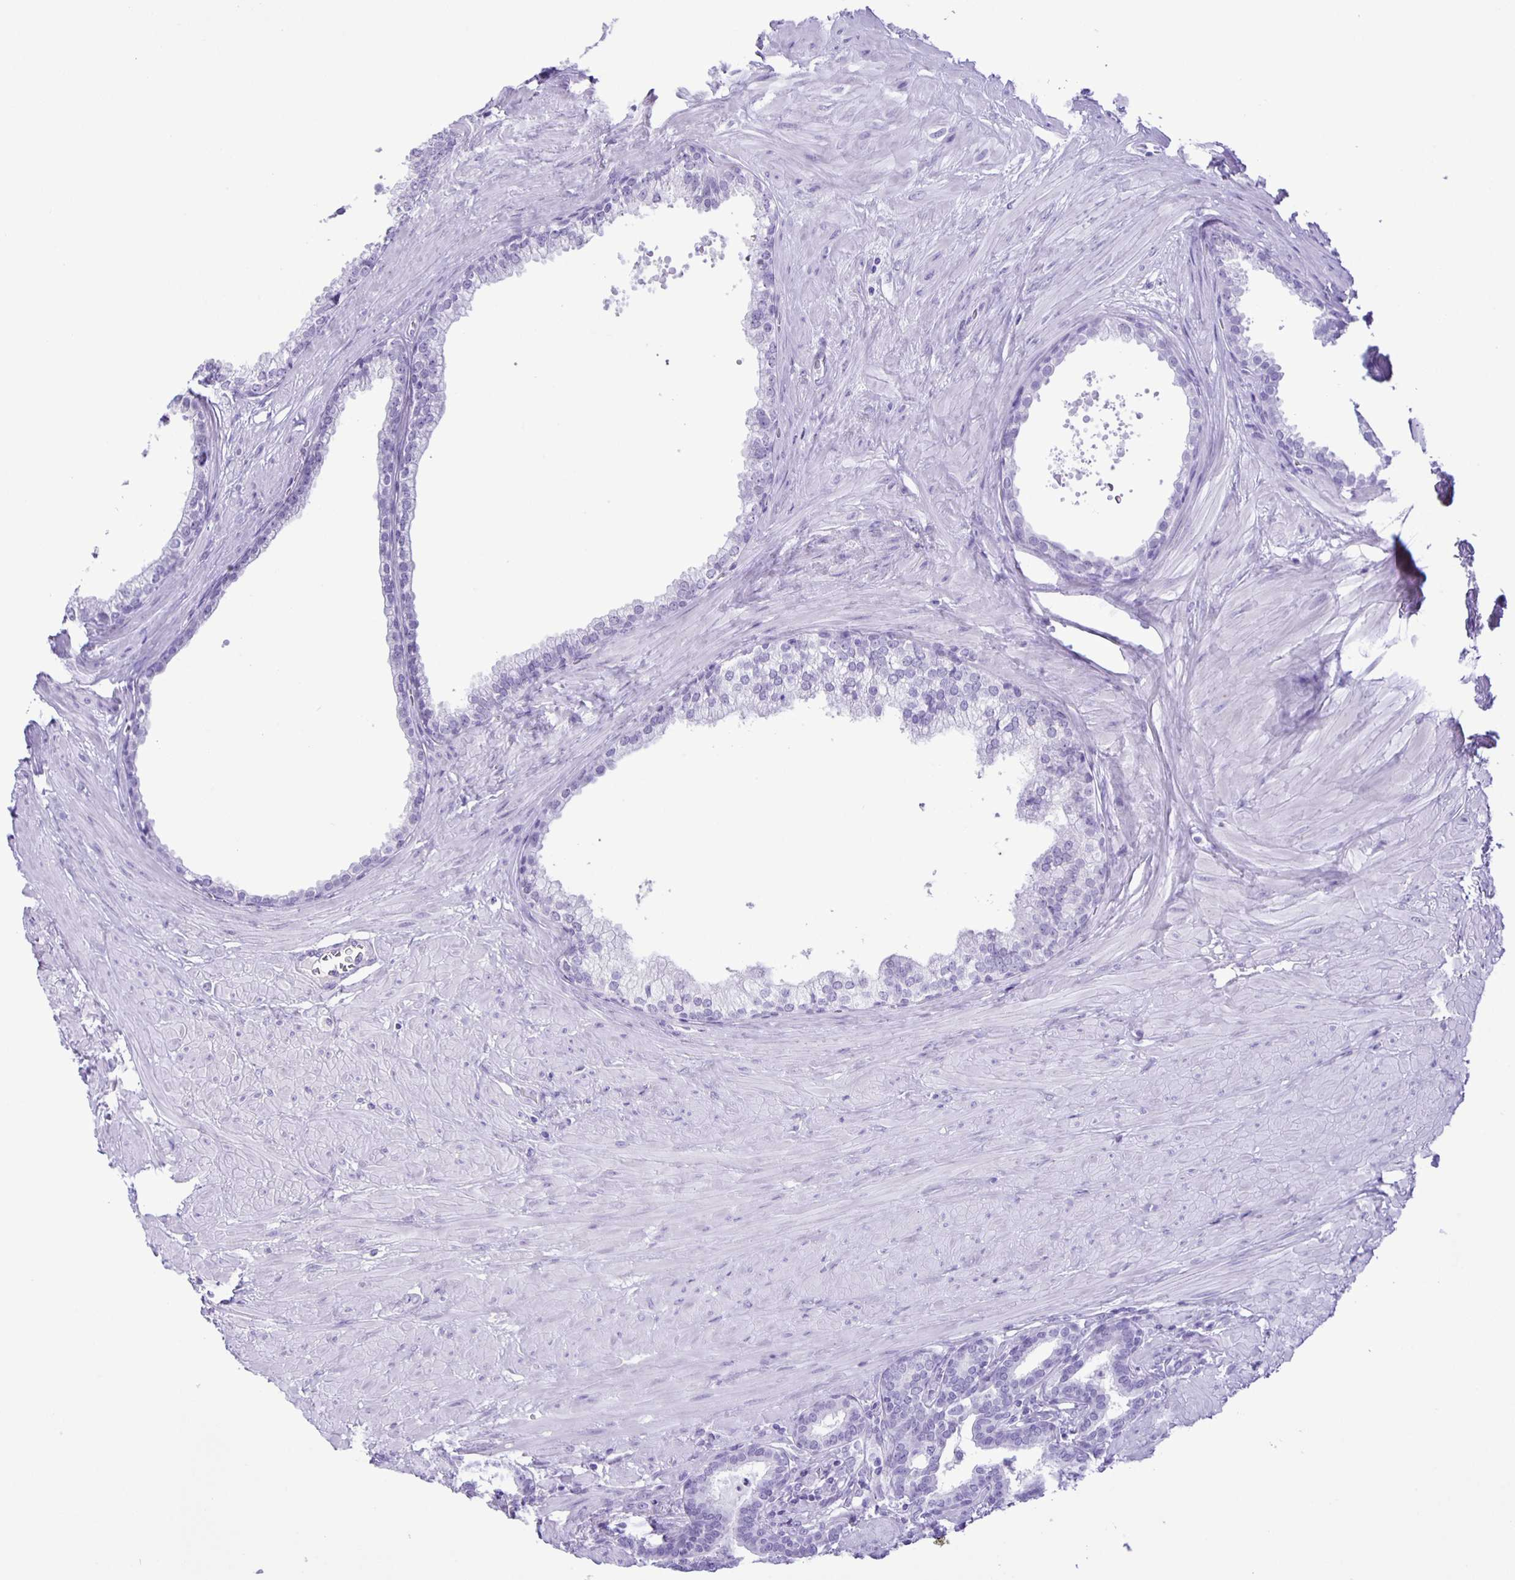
{"staining": {"intensity": "negative", "quantity": "none", "location": "none"}, "tissue": "prostate", "cell_type": "Glandular cells", "image_type": "normal", "snomed": [{"axis": "morphology", "description": "Normal tissue, NOS"}, {"axis": "topography", "description": "Prostate"}, {"axis": "topography", "description": "Peripheral nerve tissue"}], "caption": "A photomicrograph of human prostate is negative for staining in glandular cells. (DAB IHC visualized using brightfield microscopy, high magnification).", "gene": "EZHIP", "patient": {"sex": "male", "age": 55}}